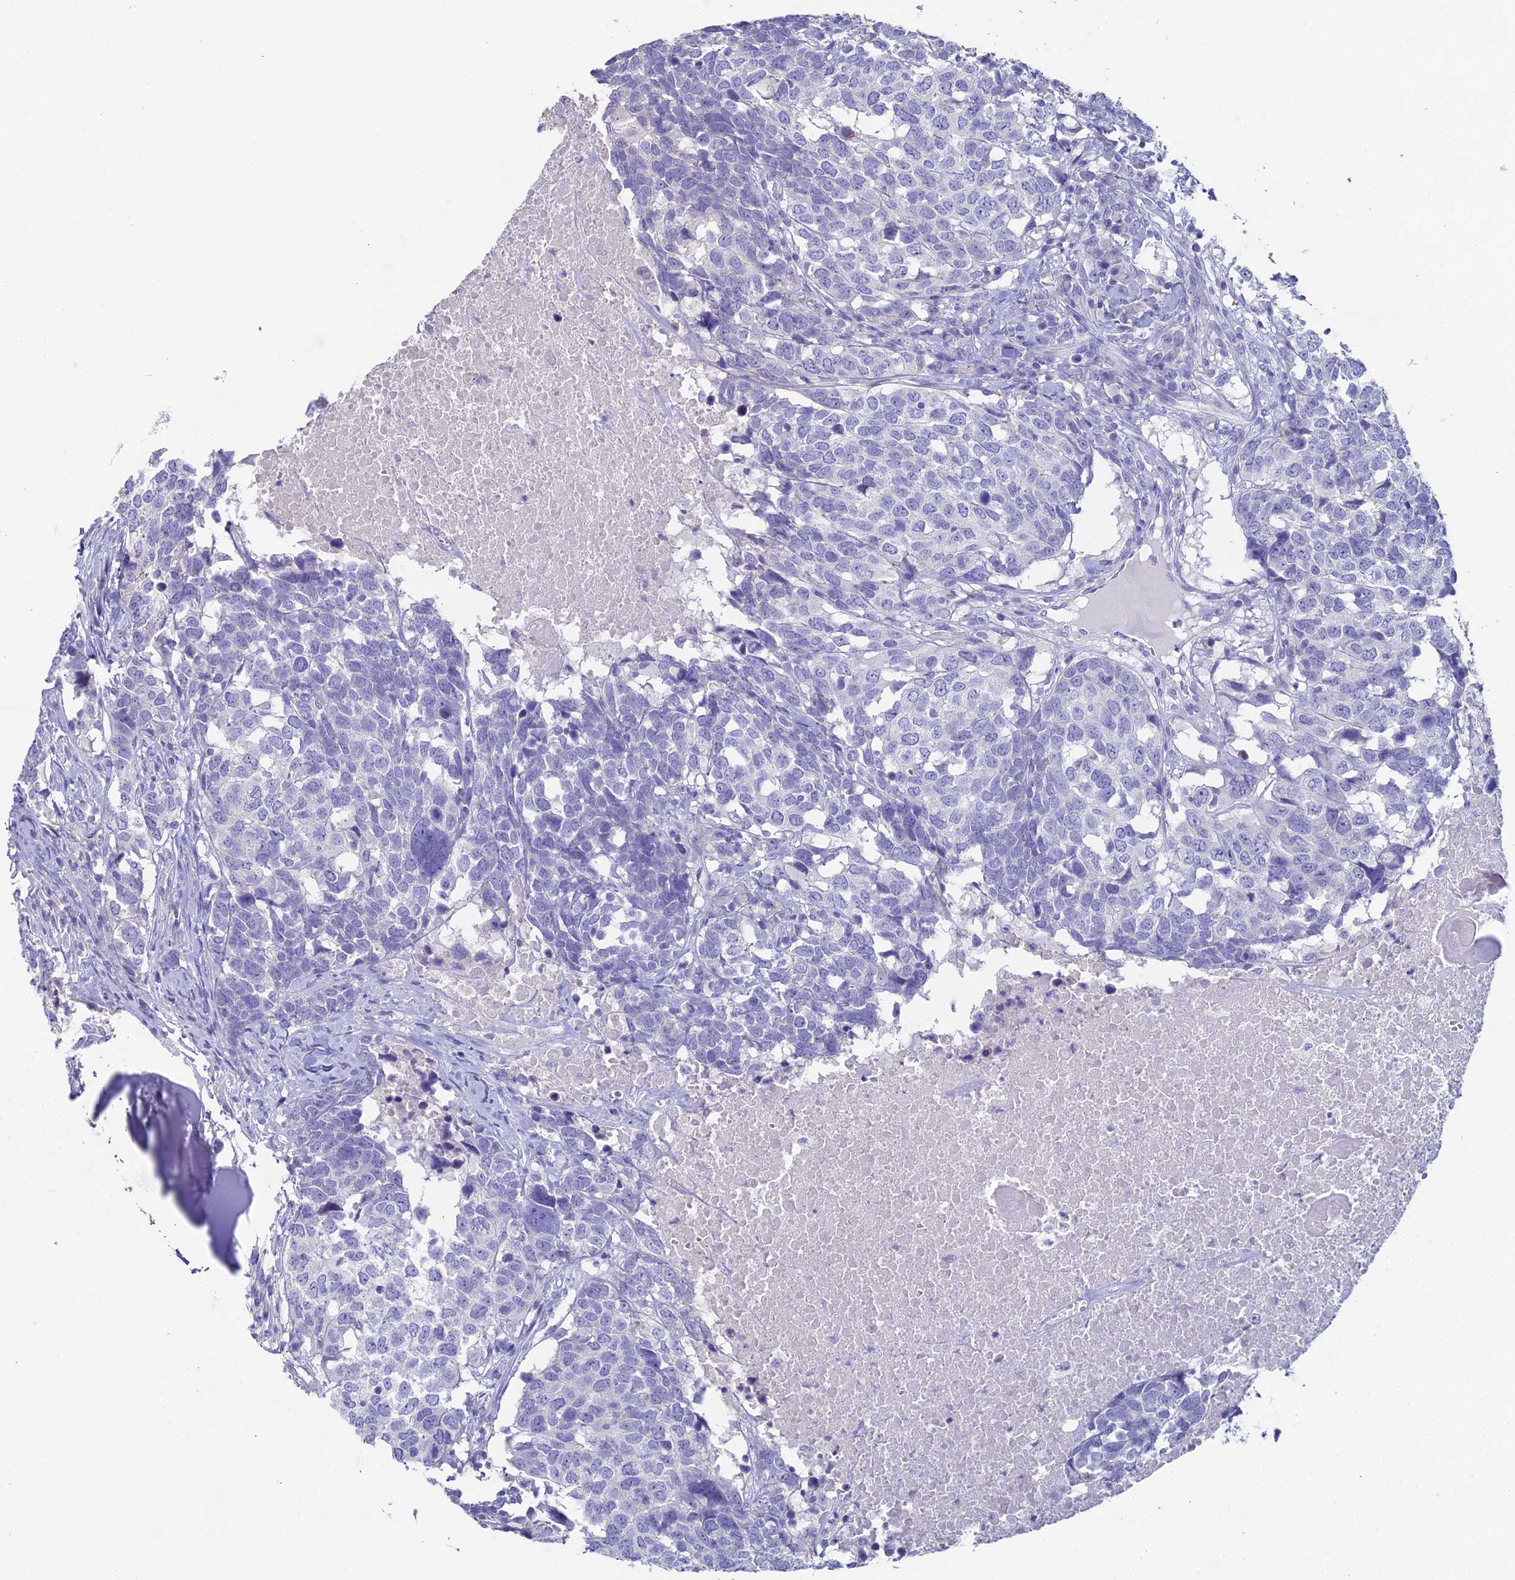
{"staining": {"intensity": "negative", "quantity": "none", "location": "none"}, "tissue": "head and neck cancer", "cell_type": "Tumor cells", "image_type": "cancer", "snomed": [{"axis": "morphology", "description": "Squamous cell carcinoma, NOS"}, {"axis": "topography", "description": "Head-Neck"}], "caption": "IHC of human head and neck cancer (squamous cell carcinoma) reveals no expression in tumor cells.", "gene": "NCAM1", "patient": {"sex": "male", "age": 66}}